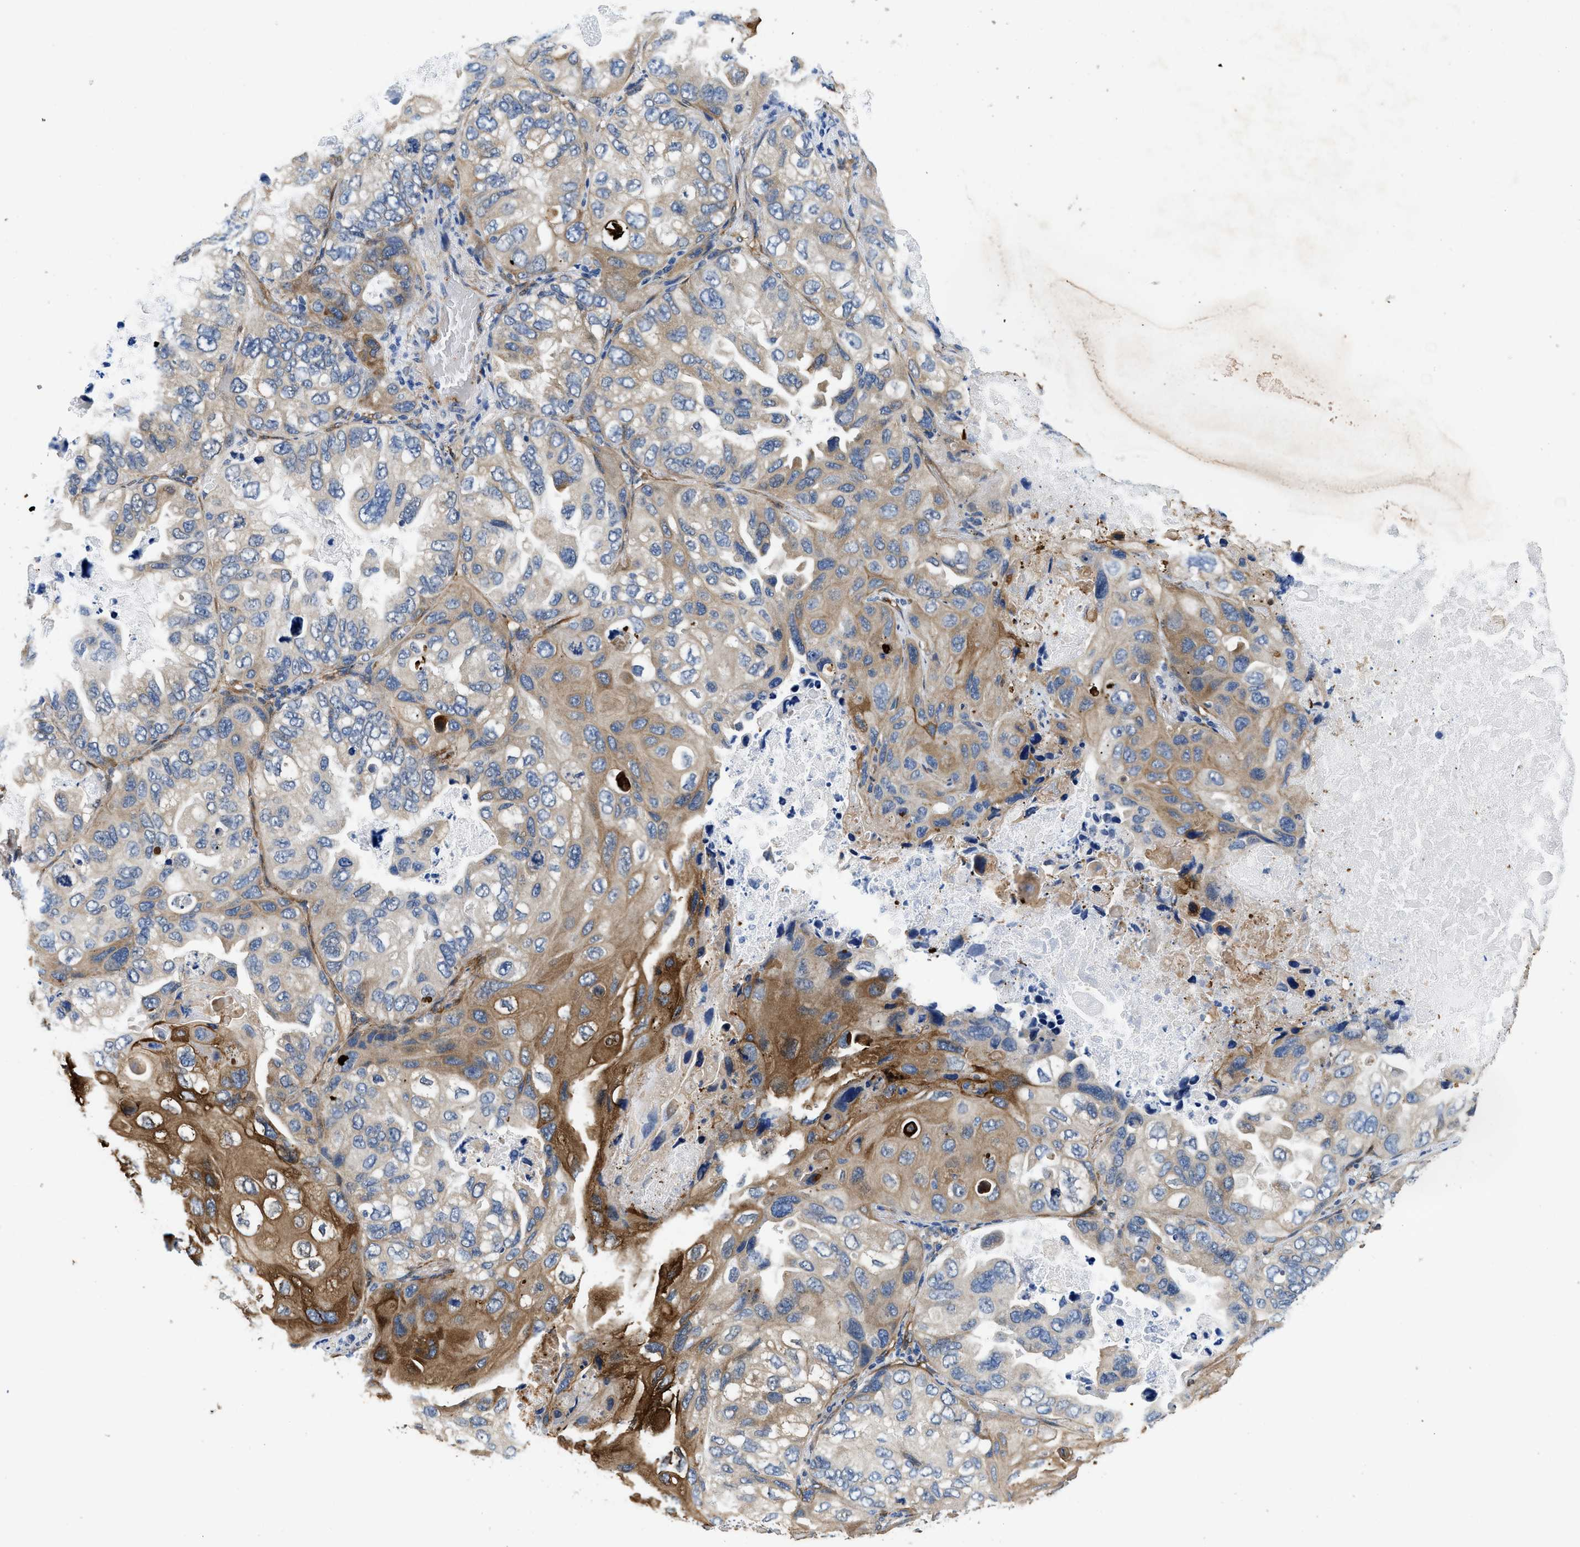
{"staining": {"intensity": "moderate", "quantity": "25%-75%", "location": "cytoplasmic/membranous"}, "tissue": "lung cancer", "cell_type": "Tumor cells", "image_type": "cancer", "snomed": [{"axis": "morphology", "description": "Squamous cell carcinoma, NOS"}, {"axis": "topography", "description": "Lung"}], "caption": "Immunohistochemistry (IHC) micrograph of lung squamous cell carcinoma stained for a protein (brown), which shows medium levels of moderate cytoplasmic/membranous expression in about 25%-75% of tumor cells.", "gene": "RAPH1", "patient": {"sex": "female", "age": 73}}